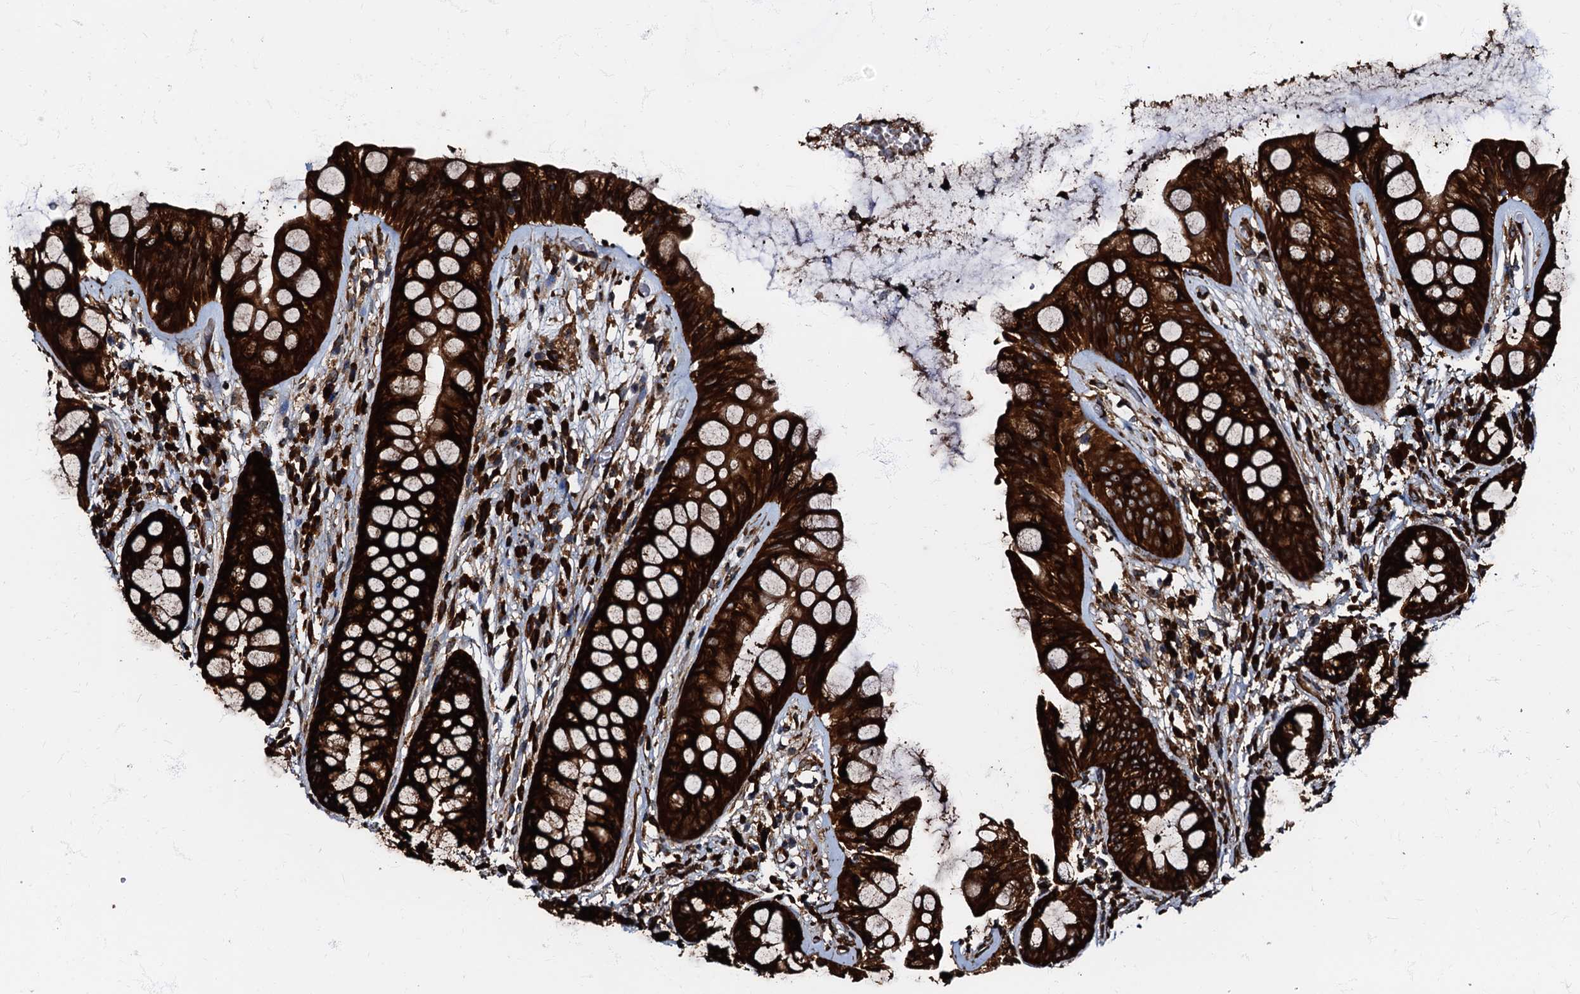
{"staining": {"intensity": "strong", "quantity": ">75%", "location": "cytoplasmic/membranous"}, "tissue": "rectum", "cell_type": "Glandular cells", "image_type": "normal", "snomed": [{"axis": "morphology", "description": "Normal tissue, NOS"}, {"axis": "topography", "description": "Rectum"}], "caption": "Rectum stained with DAB immunohistochemistry (IHC) shows high levels of strong cytoplasmic/membranous staining in about >75% of glandular cells.", "gene": "ATP2C1", "patient": {"sex": "male", "age": 74}}